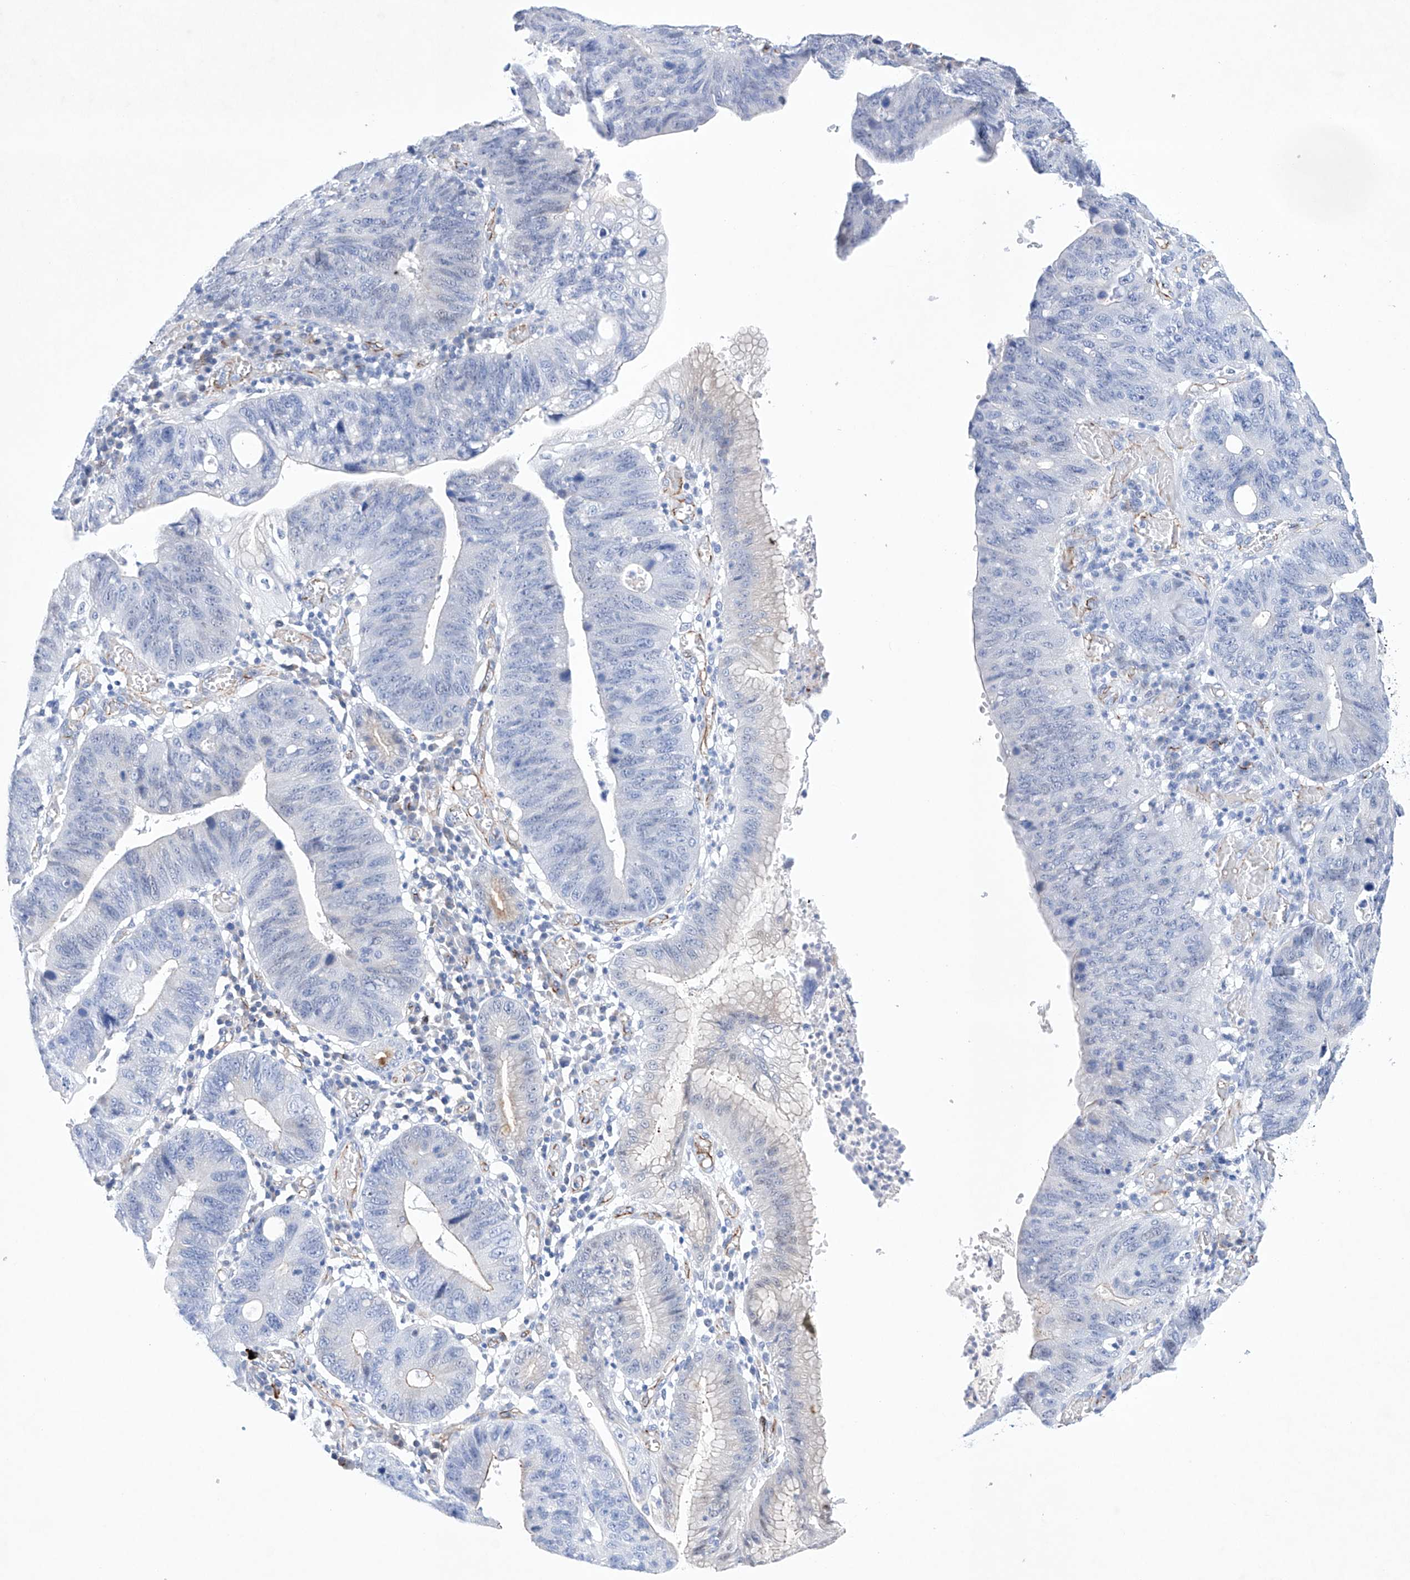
{"staining": {"intensity": "negative", "quantity": "none", "location": "none"}, "tissue": "stomach cancer", "cell_type": "Tumor cells", "image_type": "cancer", "snomed": [{"axis": "morphology", "description": "Adenocarcinoma, NOS"}, {"axis": "topography", "description": "Stomach"}], "caption": "High power microscopy image of an immunohistochemistry (IHC) image of stomach cancer (adenocarcinoma), revealing no significant expression in tumor cells.", "gene": "ETV7", "patient": {"sex": "male", "age": 59}}